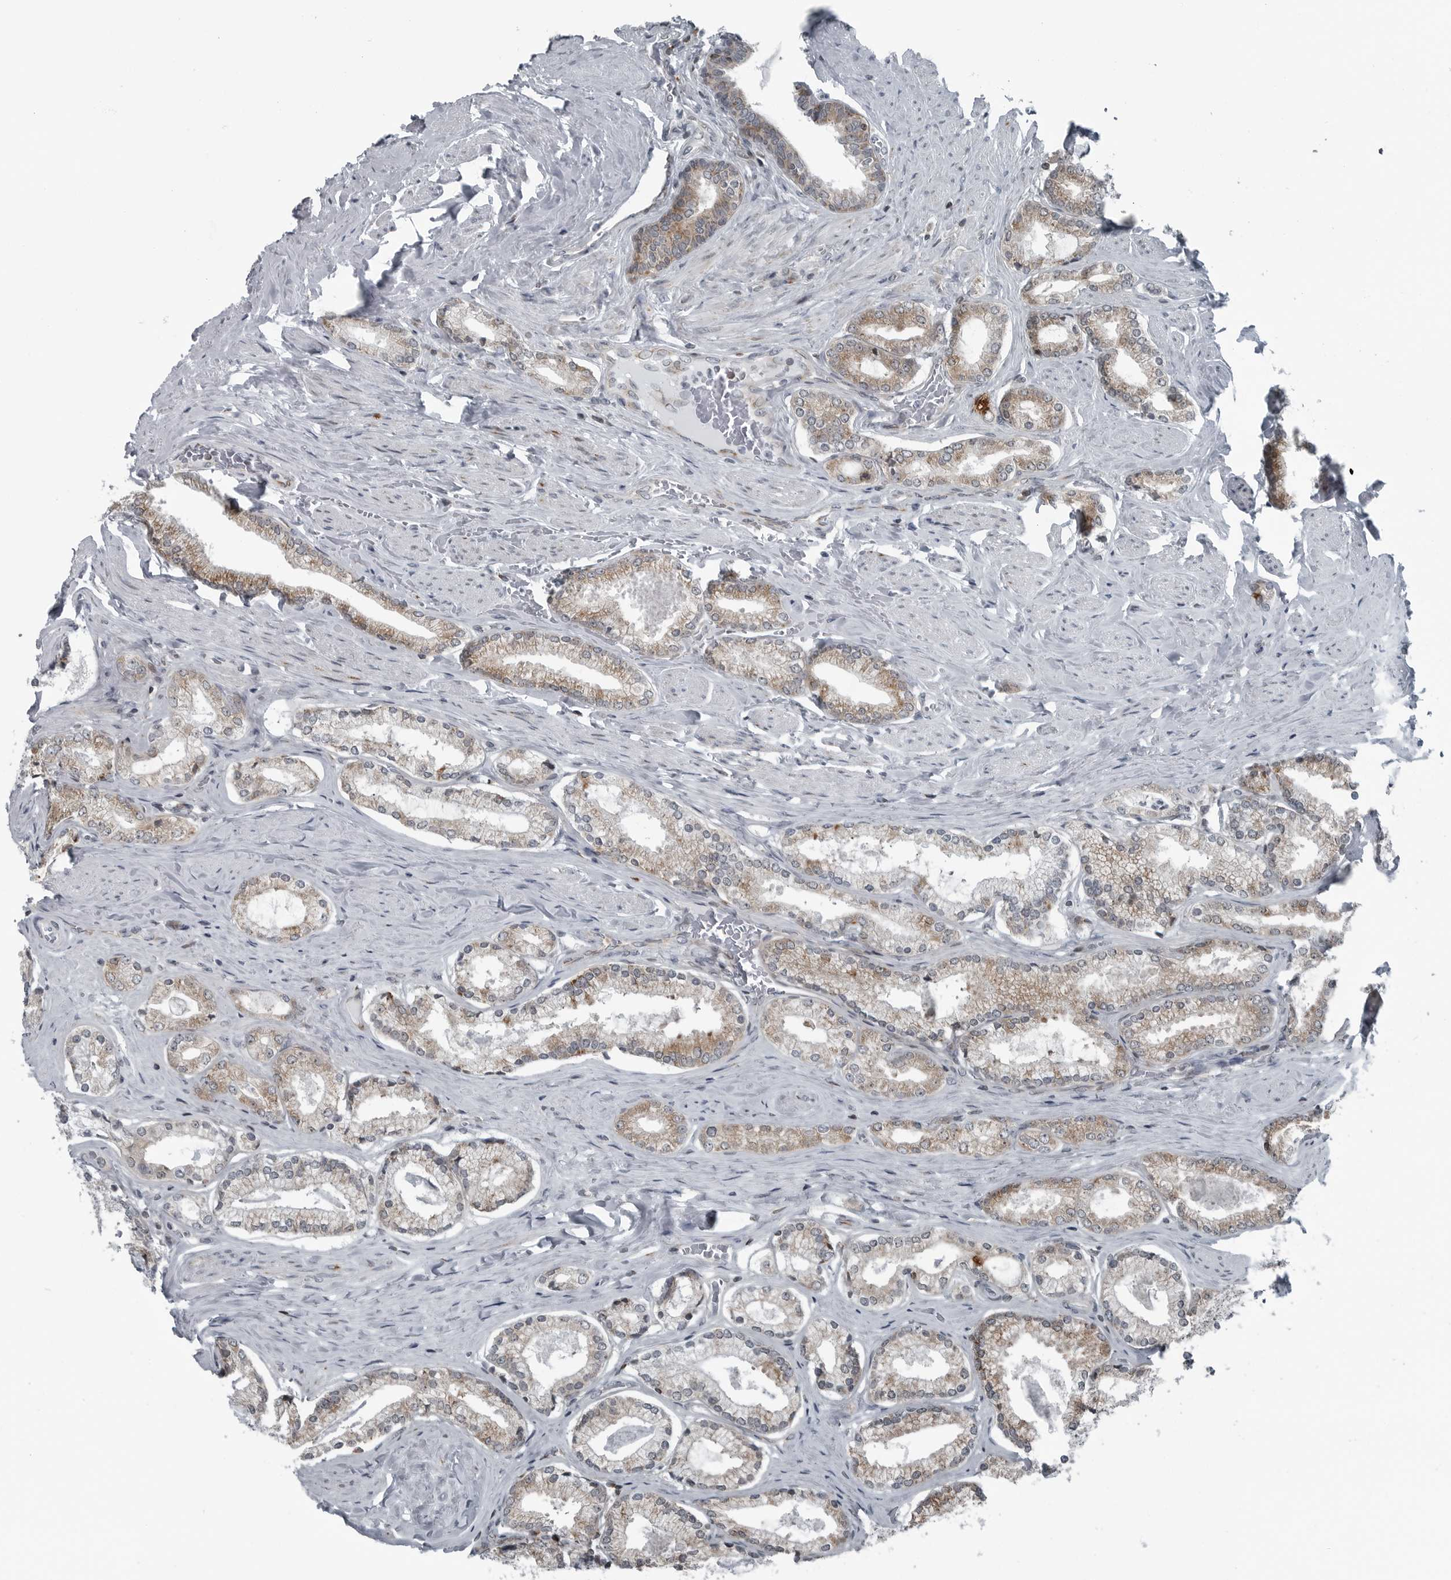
{"staining": {"intensity": "weak", "quantity": ">75%", "location": "cytoplasmic/membranous"}, "tissue": "prostate cancer", "cell_type": "Tumor cells", "image_type": "cancer", "snomed": [{"axis": "morphology", "description": "Adenocarcinoma, Low grade"}, {"axis": "topography", "description": "Prostate"}], "caption": "Tumor cells exhibit weak cytoplasmic/membranous positivity in approximately >75% of cells in prostate low-grade adenocarcinoma. The staining was performed using DAB, with brown indicating positive protein expression. Nuclei are stained blue with hematoxylin.", "gene": "GAK", "patient": {"sex": "male", "age": 71}}